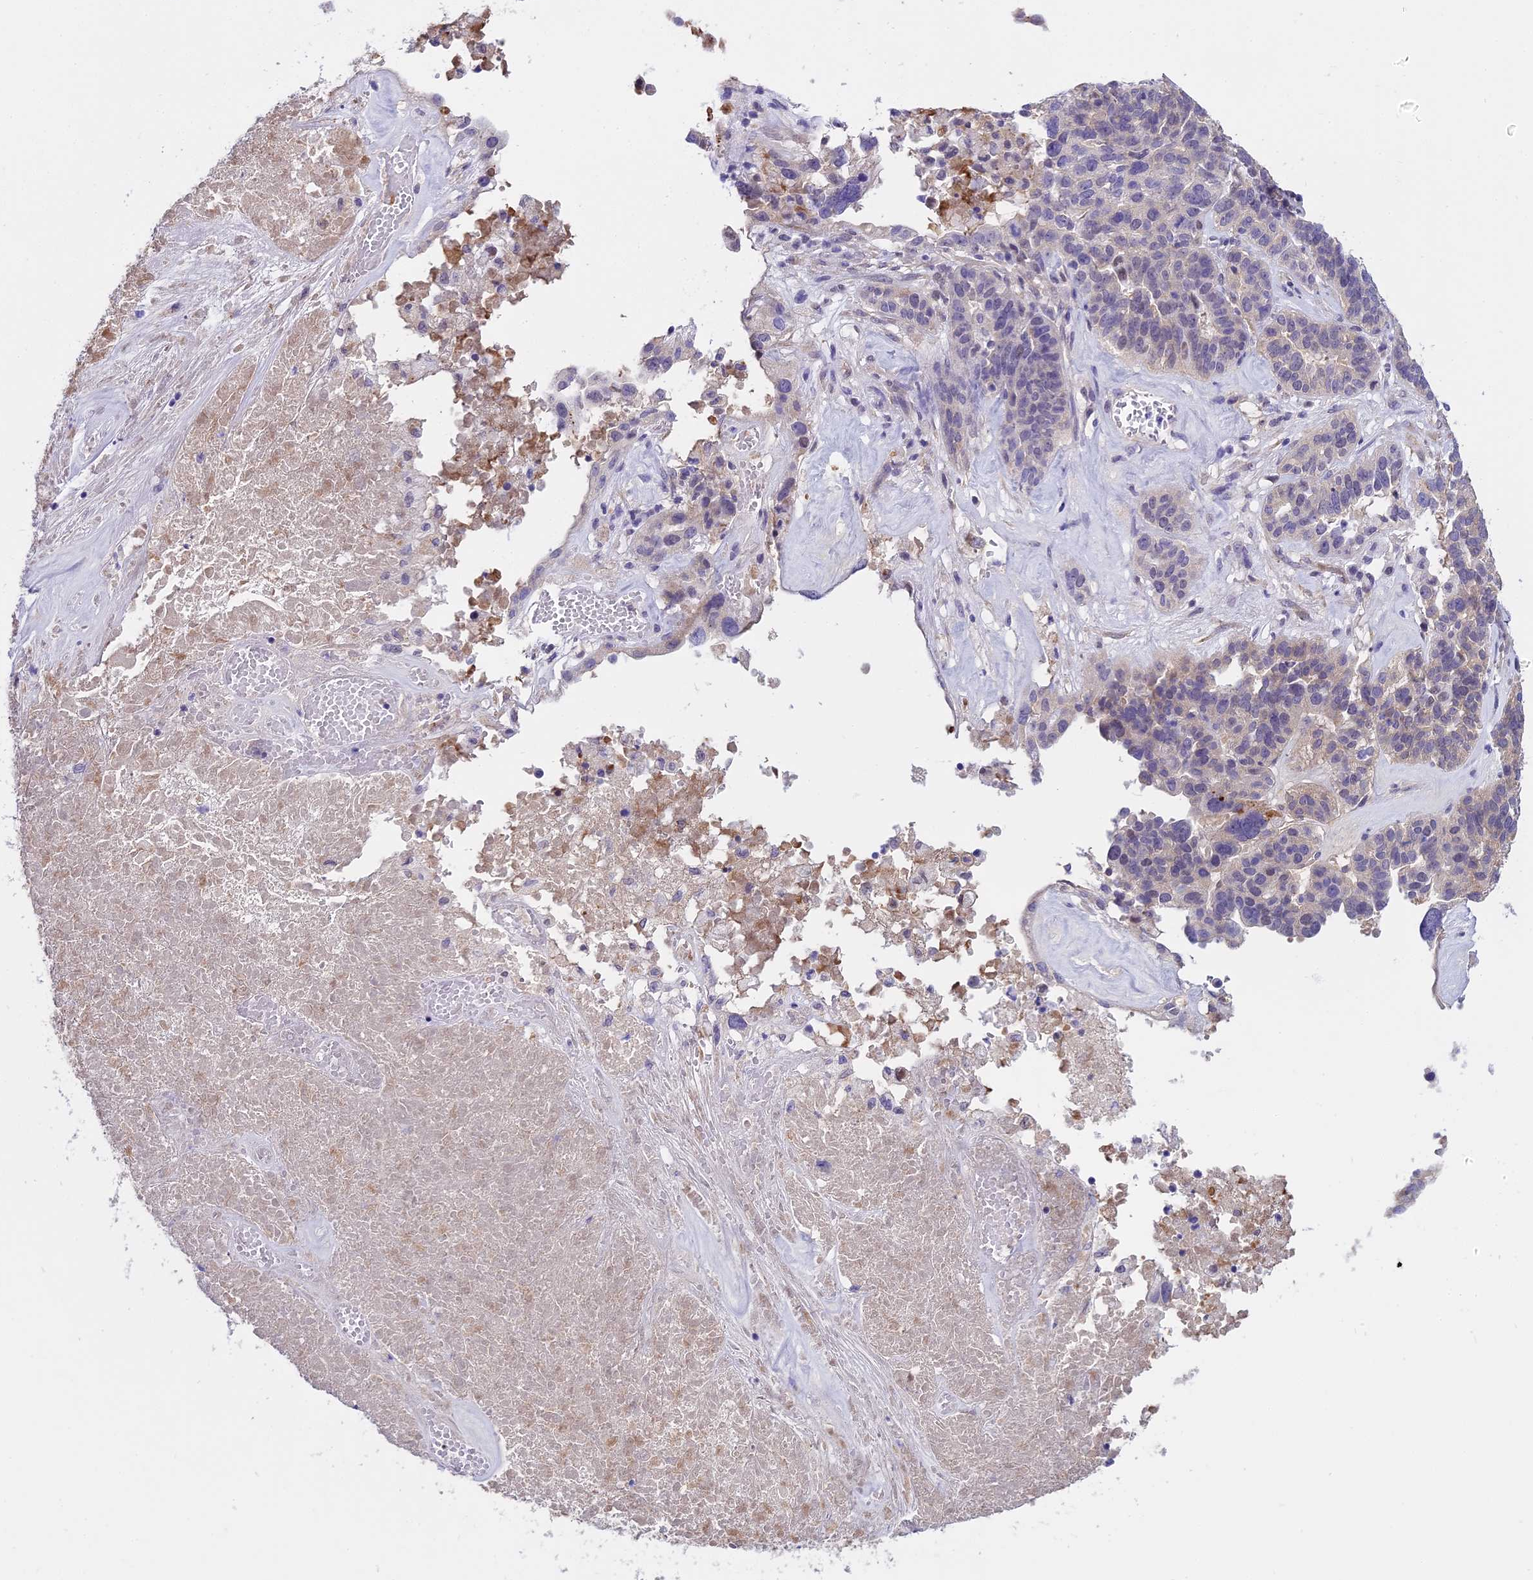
{"staining": {"intensity": "negative", "quantity": "none", "location": "none"}, "tissue": "ovarian cancer", "cell_type": "Tumor cells", "image_type": "cancer", "snomed": [{"axis": "morphology", "description": "Cystadenocarcinoma, serous, NOS"}, {"axis": "topography", "description": "Ovary"}], "caption": "An IHC photomicrograph of ovarian serous cystadenocarcinoma is shown. There is no staining in tumor cells of ovarian serous cystadenocarcinoma.", "gene": "MAT2A", "patient": {"sex": "female", "age": 59}}